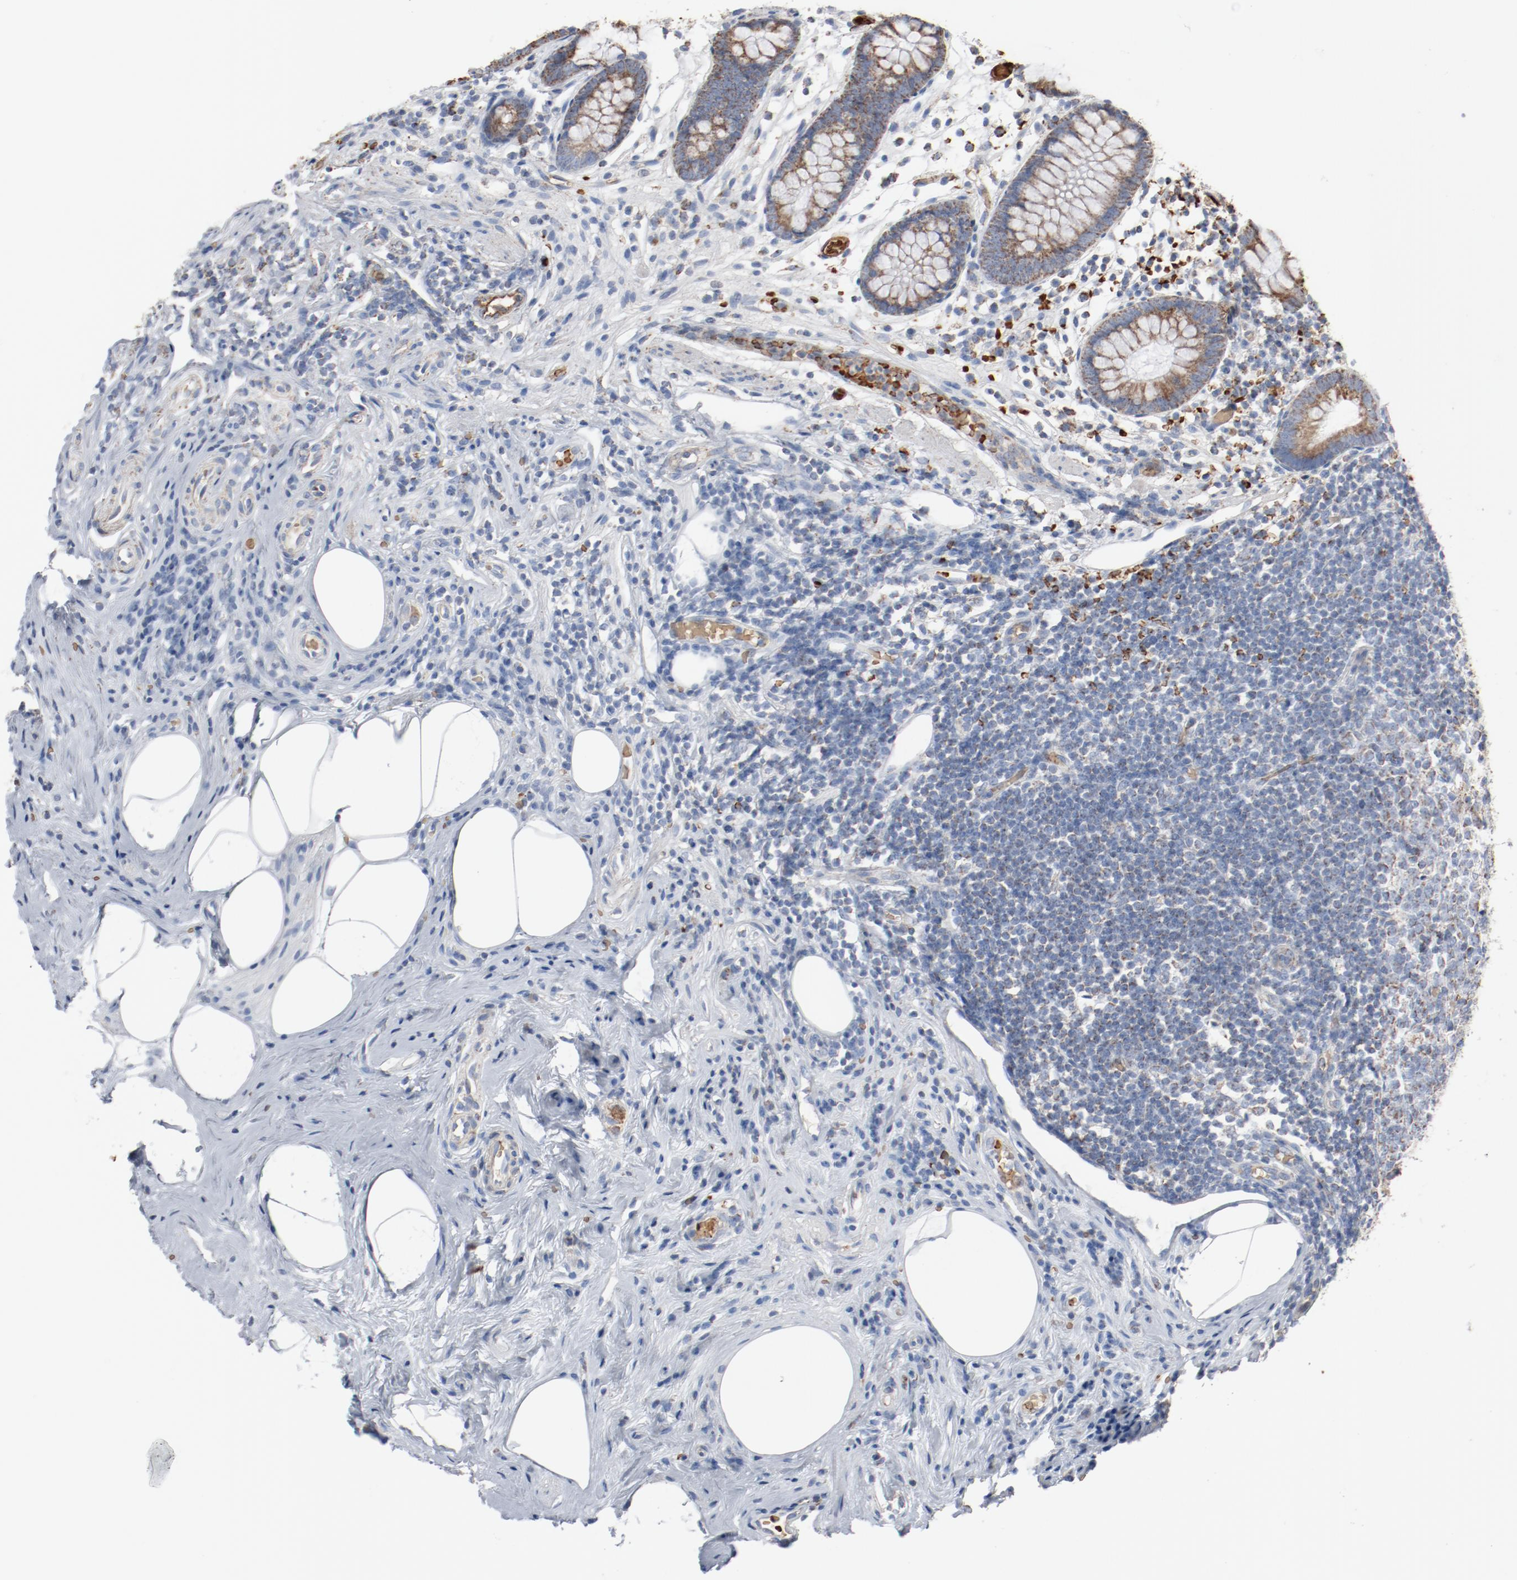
{"staining": {"intensity": "moderate", "quantity": ">75%", "location": "cytoplasmic/membranous"}, "tissue": "appendix", "cell_type": "Glandular cells", "image_type": "normal", "snomed": [{"axis": "morphology", "description": "Normal tissue, NOS"}, {"axis": "topography", "description": "Appendix"}], "caption": "IHC of normal human appendix exhibits medium levels of moderate cytoplasmic/membranous staining in approximately >75% of glandular cells.", "gene": "NDUFB8", "patient": {"sex": "male", "age": 38}}